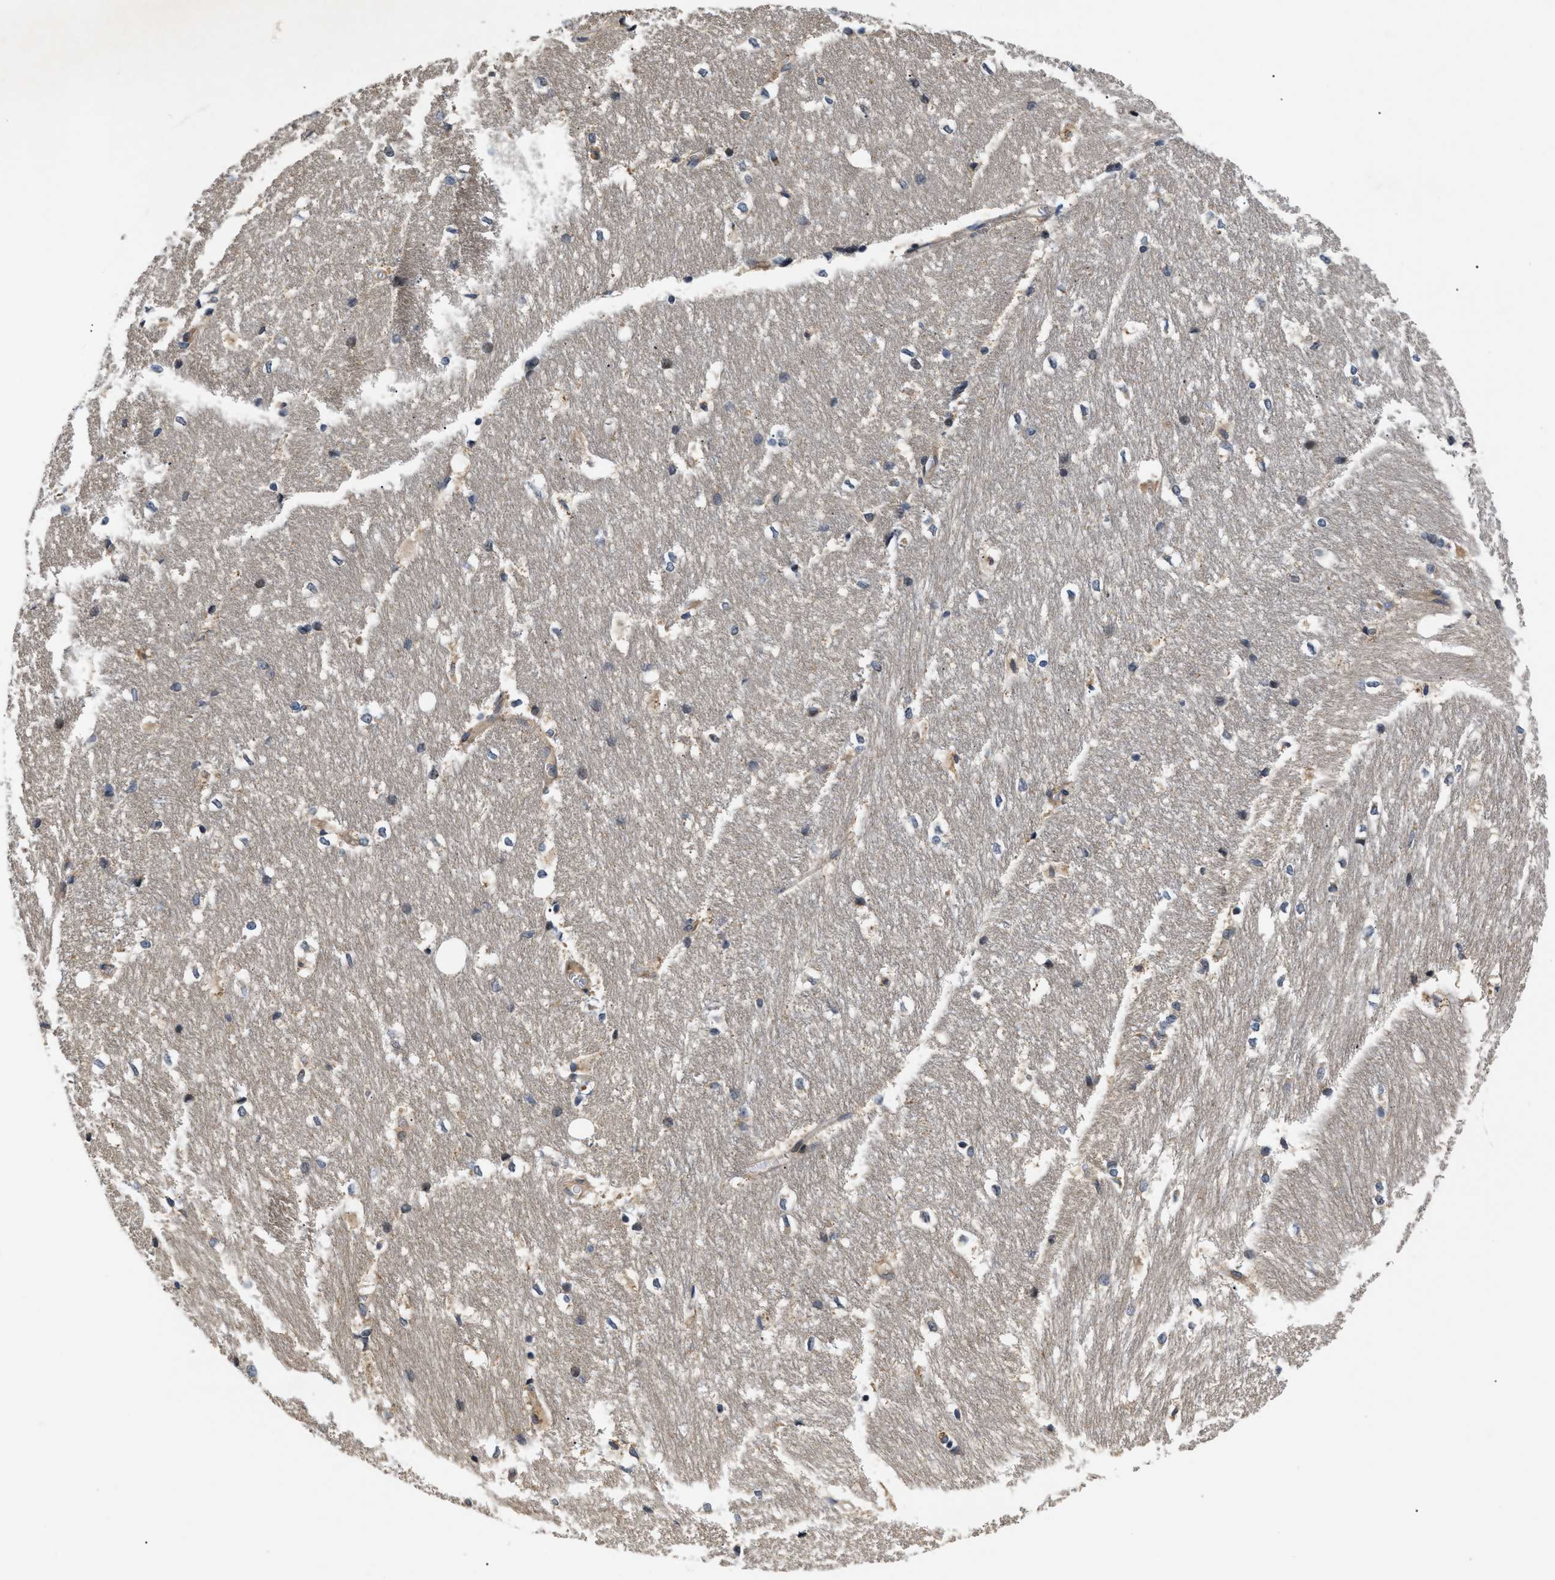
{"staining": {"intensity": "negative", "quantity": "none", "location": "none"}, "tissue": "hippocampus", "cell_type": "Glial cells", "image_type": "normal", "snomed": [{"axis": "morphology", "description": "Normal tissue, NOS"}, {"axis": "topography", "description": "Hippocampus"}], "caption": "The micrograph shows no significant positivity in glial cells of hippocampus.", "gene": "HMGCR", "patient": {"sex": "female", "age": 19}}